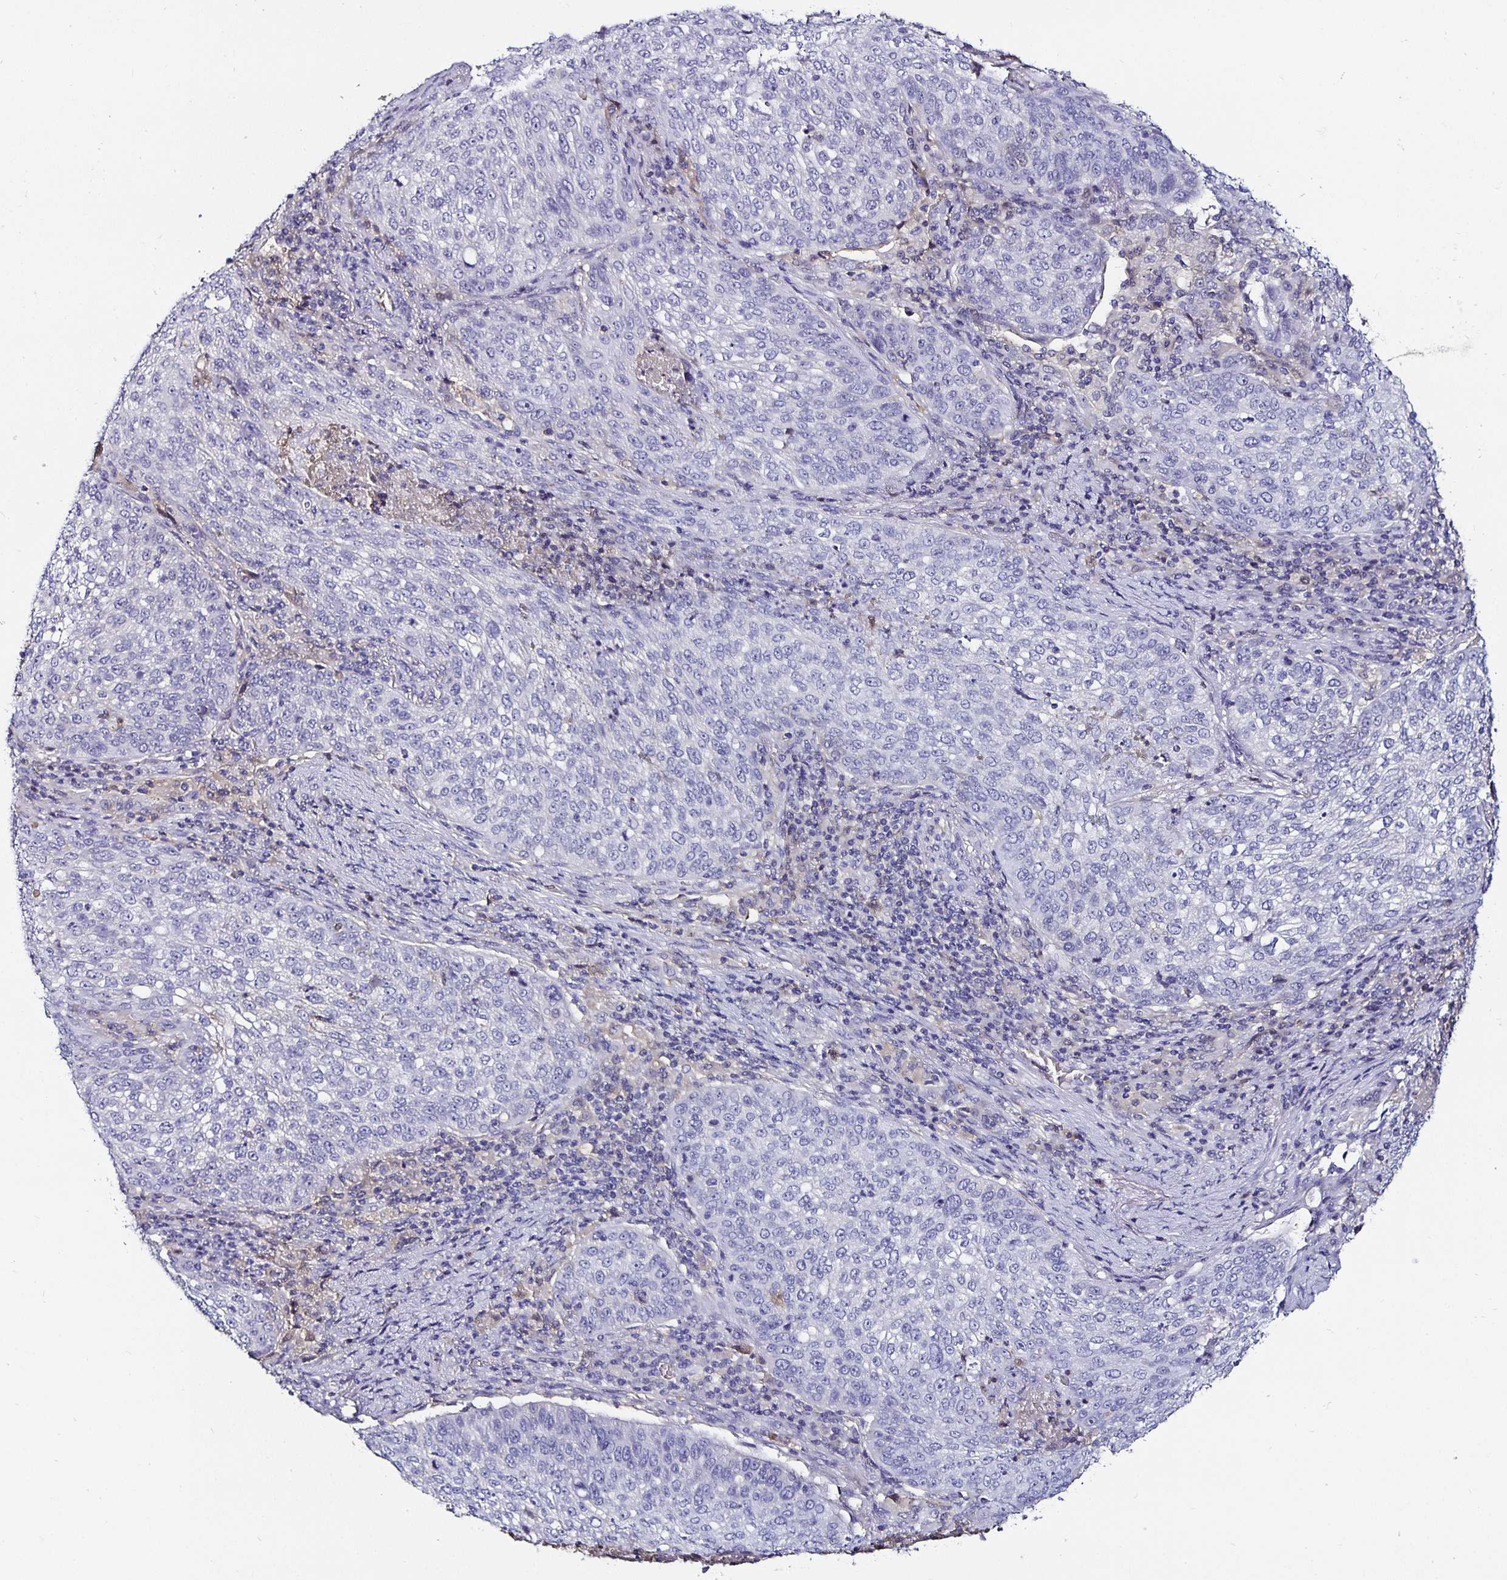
{"staining": {"intensity": "negative", "quantity": "none", "location": "none"}, "tissue": "lung cancer", "cell_type": "Tumor cells", "image_type": "cancer", "snomed": [{"axis": "morphology", "description": "Squamous cell carcinoma, NOS"}, {"axis": "topography", "description": "Lung"}], "caption": "Immunohistochemistry of lung cancer reveals no expression in tumor cells.", "gene": "TTR", "patient": {"sex": "male", "age": 63}}